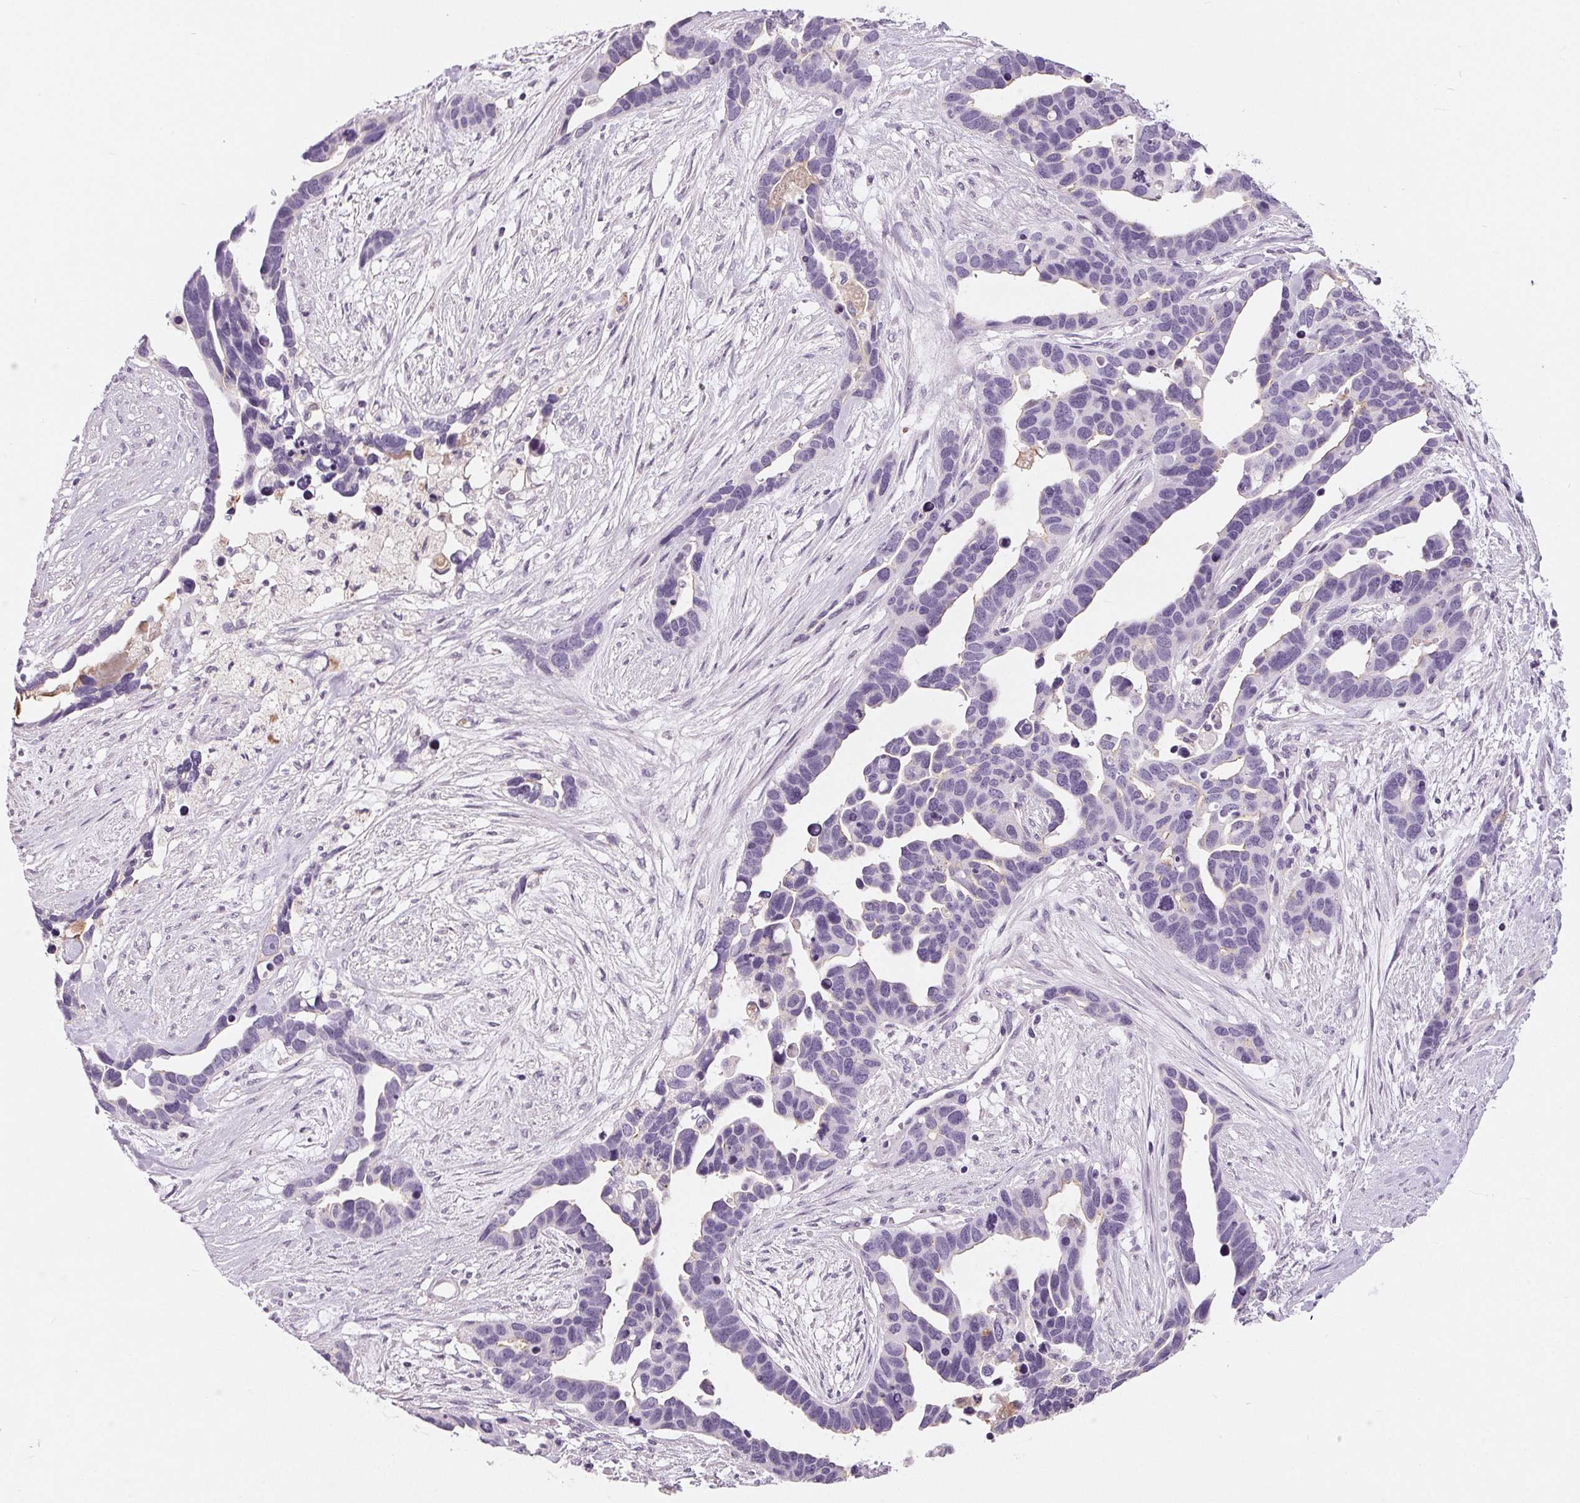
{"staining": {"intensity": "negative", "quantity": "none", "location": "none"}, "tissue": "ovarian cancer", "cell_type": "Tumor cells", "image_type": "cancer", "snomed": [{"axis": "morphology", "description": "Cystadenocarcinoma, serous, NOS"}, {"axis": "topography", "description": "Ovary"}], "caption": "DAB (3,3'-diaminobenzidine) immunohistochemical staining of human serous cystadenocarcinoma (ovarian) displays no significant expression in tumor cells.", "gene": "MISP", "patient": {"sex": "female", "age": 54}}